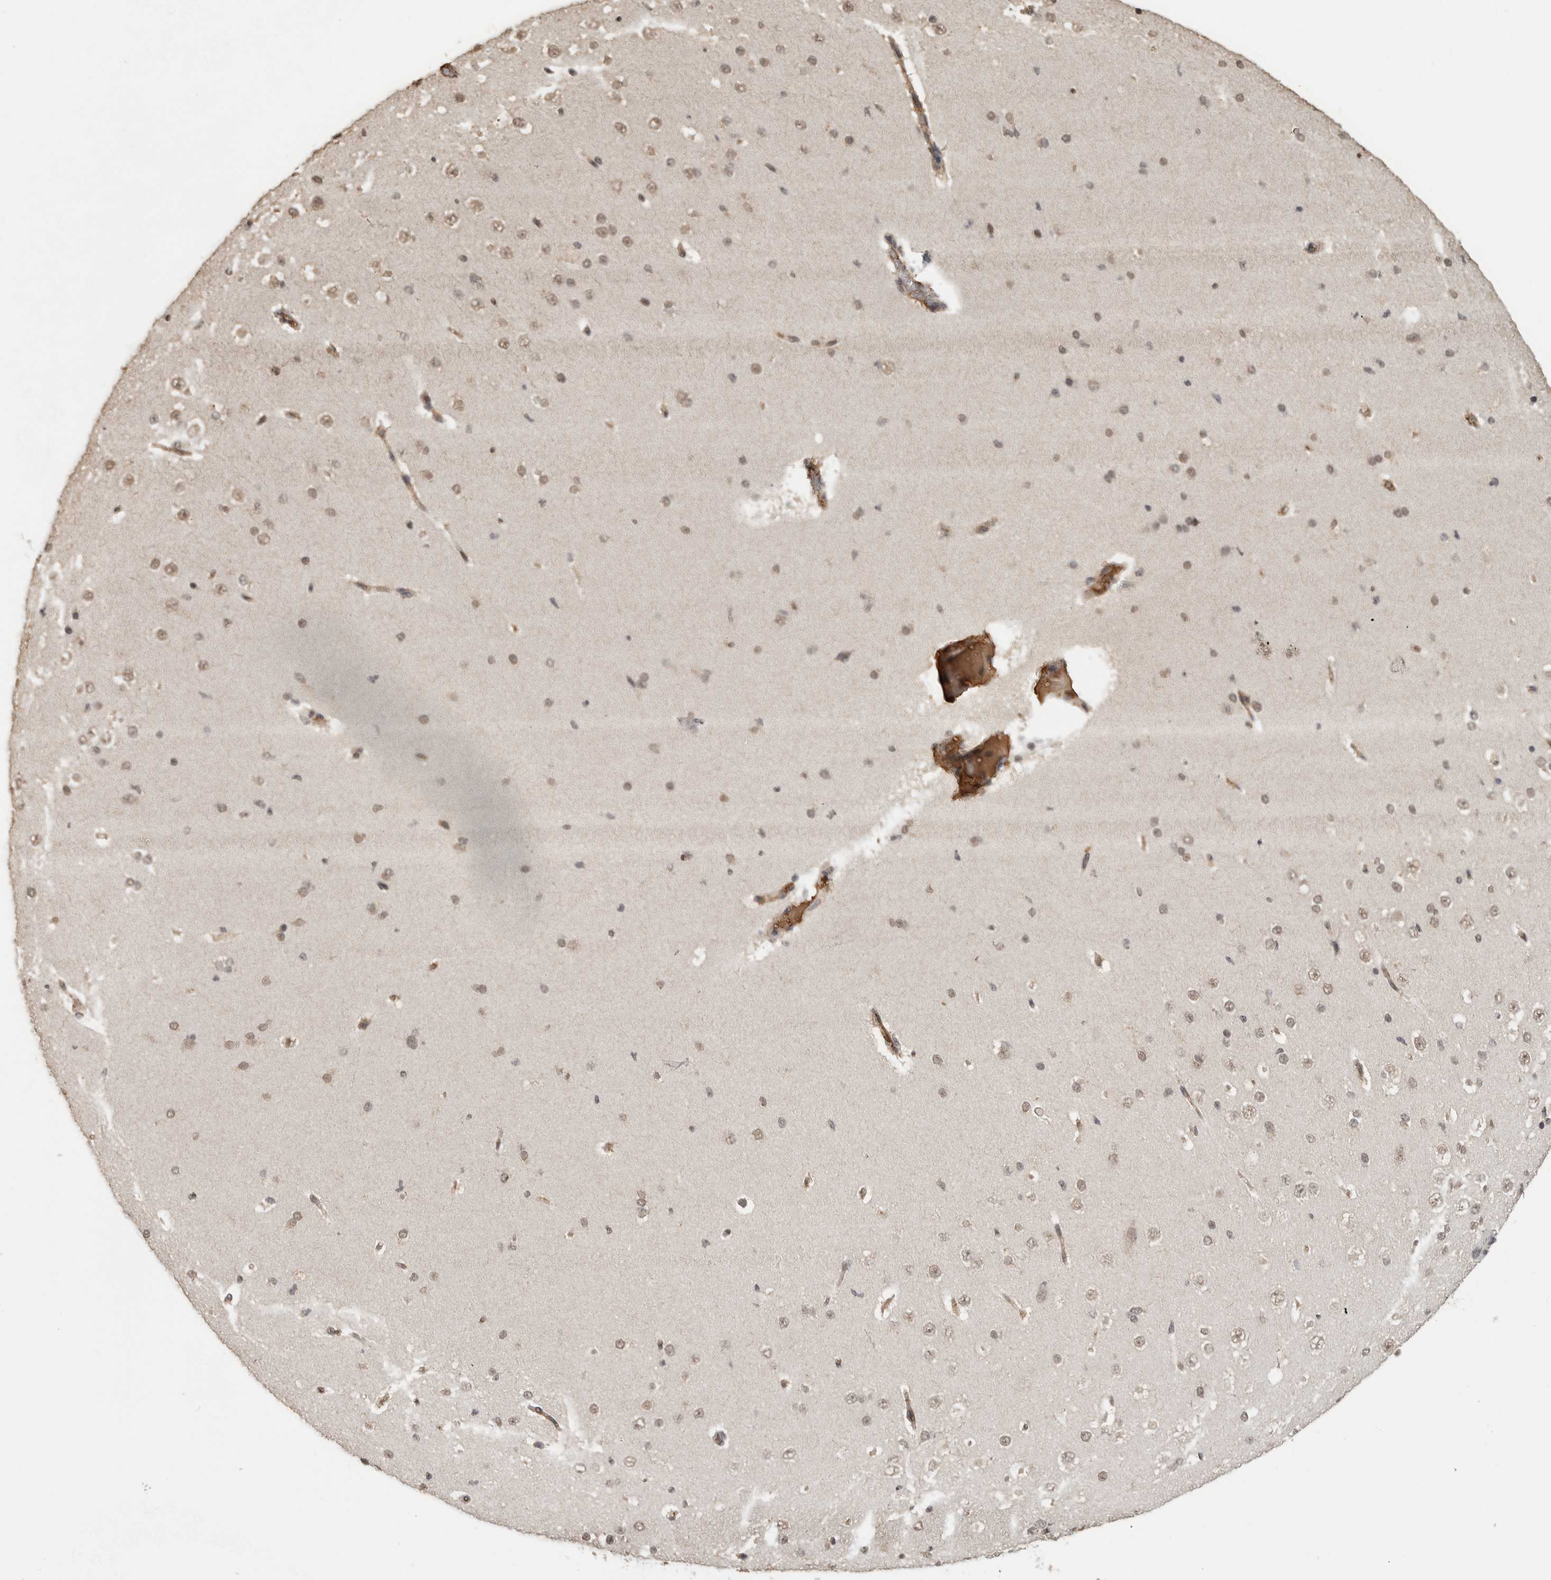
{"staining": {"intensity": "moderate", "quantity": ">75%", "location": "cytoplasmic/membranous,nuclear"}, "tissue": "cerebral cortex", "cell_type": "Endothelial cells", "image_type": "normal", "snomed": [{"axis": "morphology", "description": "Normal tissue, NOS"}, {"axis": "morphology", "description": "Developmental malformation"}, {"axis": "topography", "description": "Cerebral cortex"}], "caption": "High-power microscopy captured an immunohistochemistry image of unremarkable cerebral cortex, revealing moderate cytoplasmic/membranous,nuclear staining in approximately >75% of endothelial cells. The staining was performed using DAB (3,3'-diaminobenzidine) to visualize the protein expression in brown, while the nuclei were stained in blue with hematoxylin (Magnification: 20x).", "gene": "CLOCK", "patient": {"sex": "female", "age": 30}}